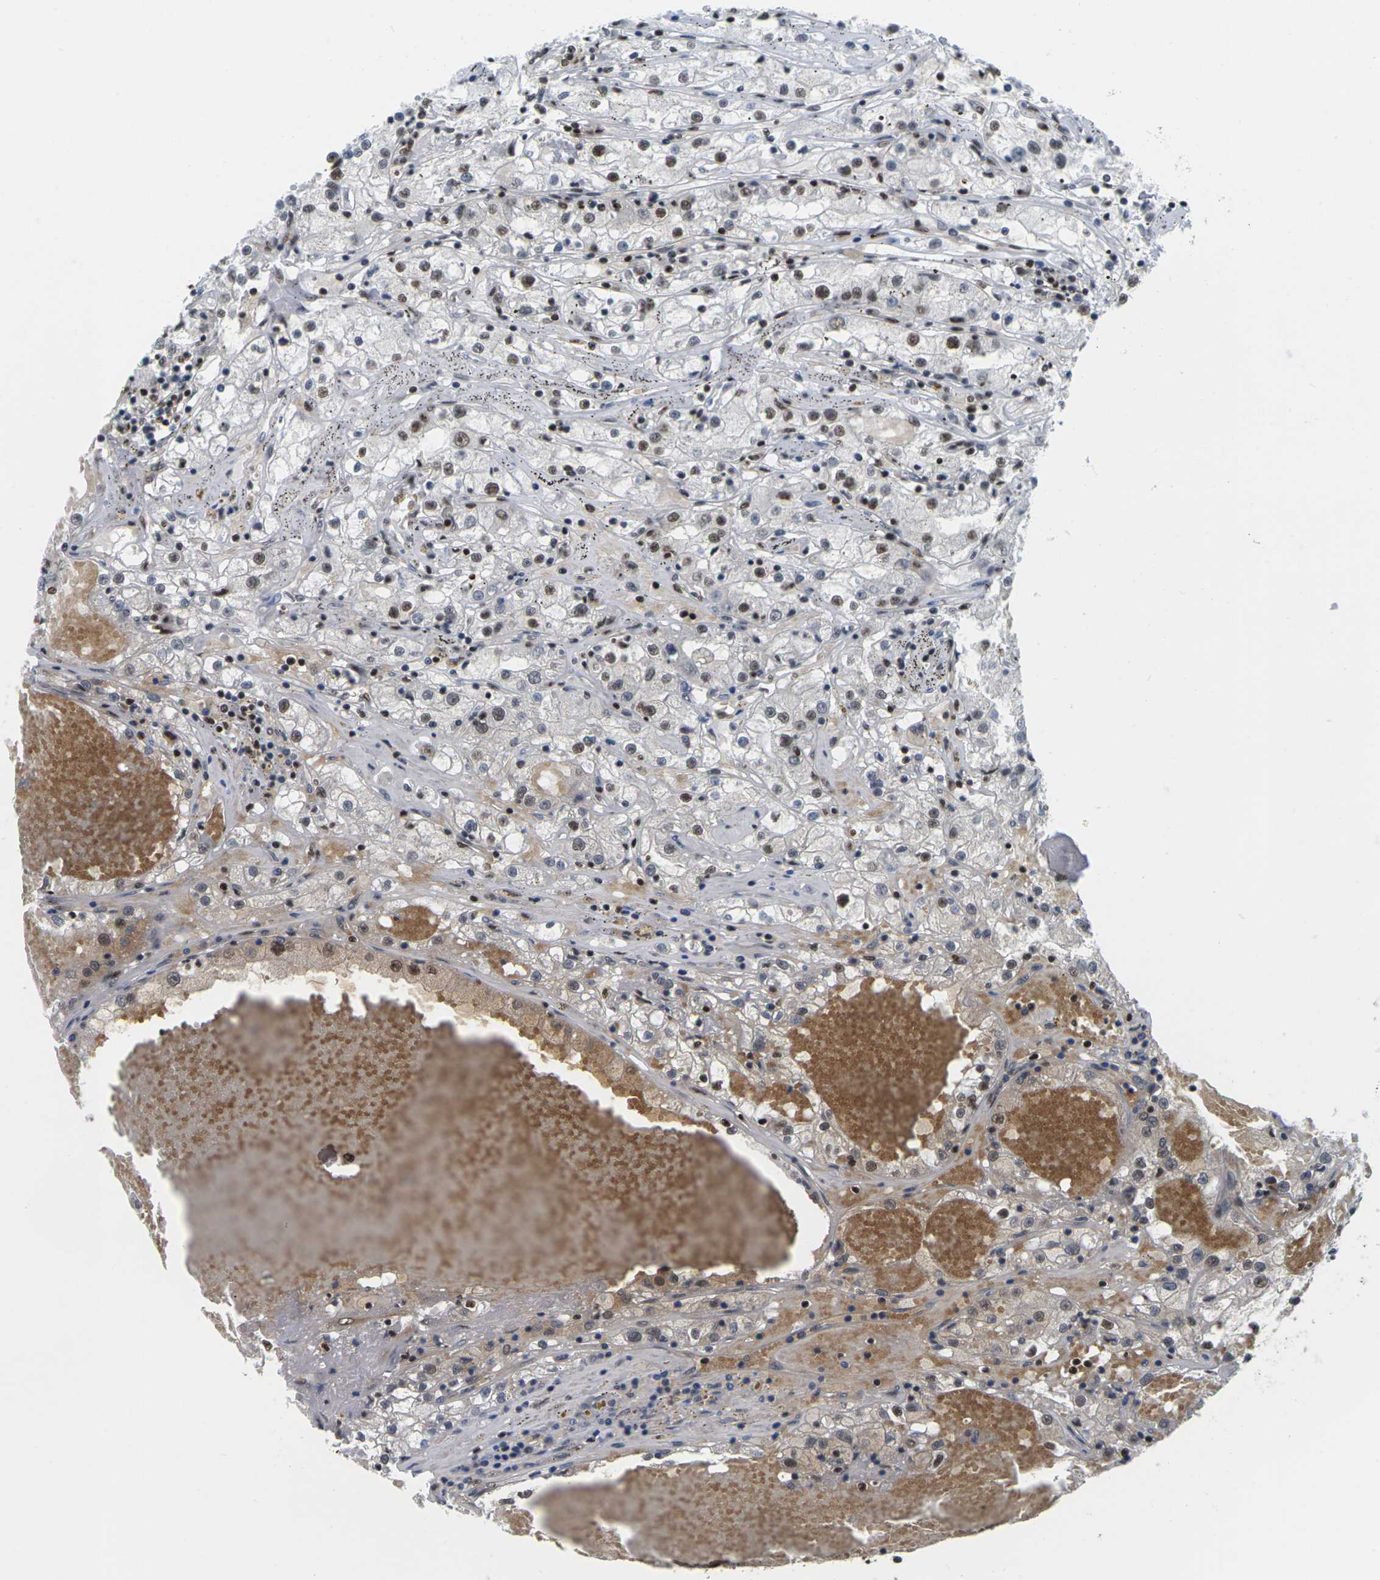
{"staining": {"intensity": "moderate", "quantity": ">75%", "location": "nuclear"}, "tissue": "renal cancer", "cell_type": "Tumor cells", "image_type": "cancer", "snomed": [{"axis": "morphology", "description": "Adenocarcinoma, NOS"}, {"axis": "topography", "description": "Kidney"}], "caption": "Renal cancer (adenocarcinoma) stained with IHC exhibits moderate nuclear staining in about >75% of tumor cells.", "gene": "MAGOH", "patient": {"sex": "male", "age": 56}}